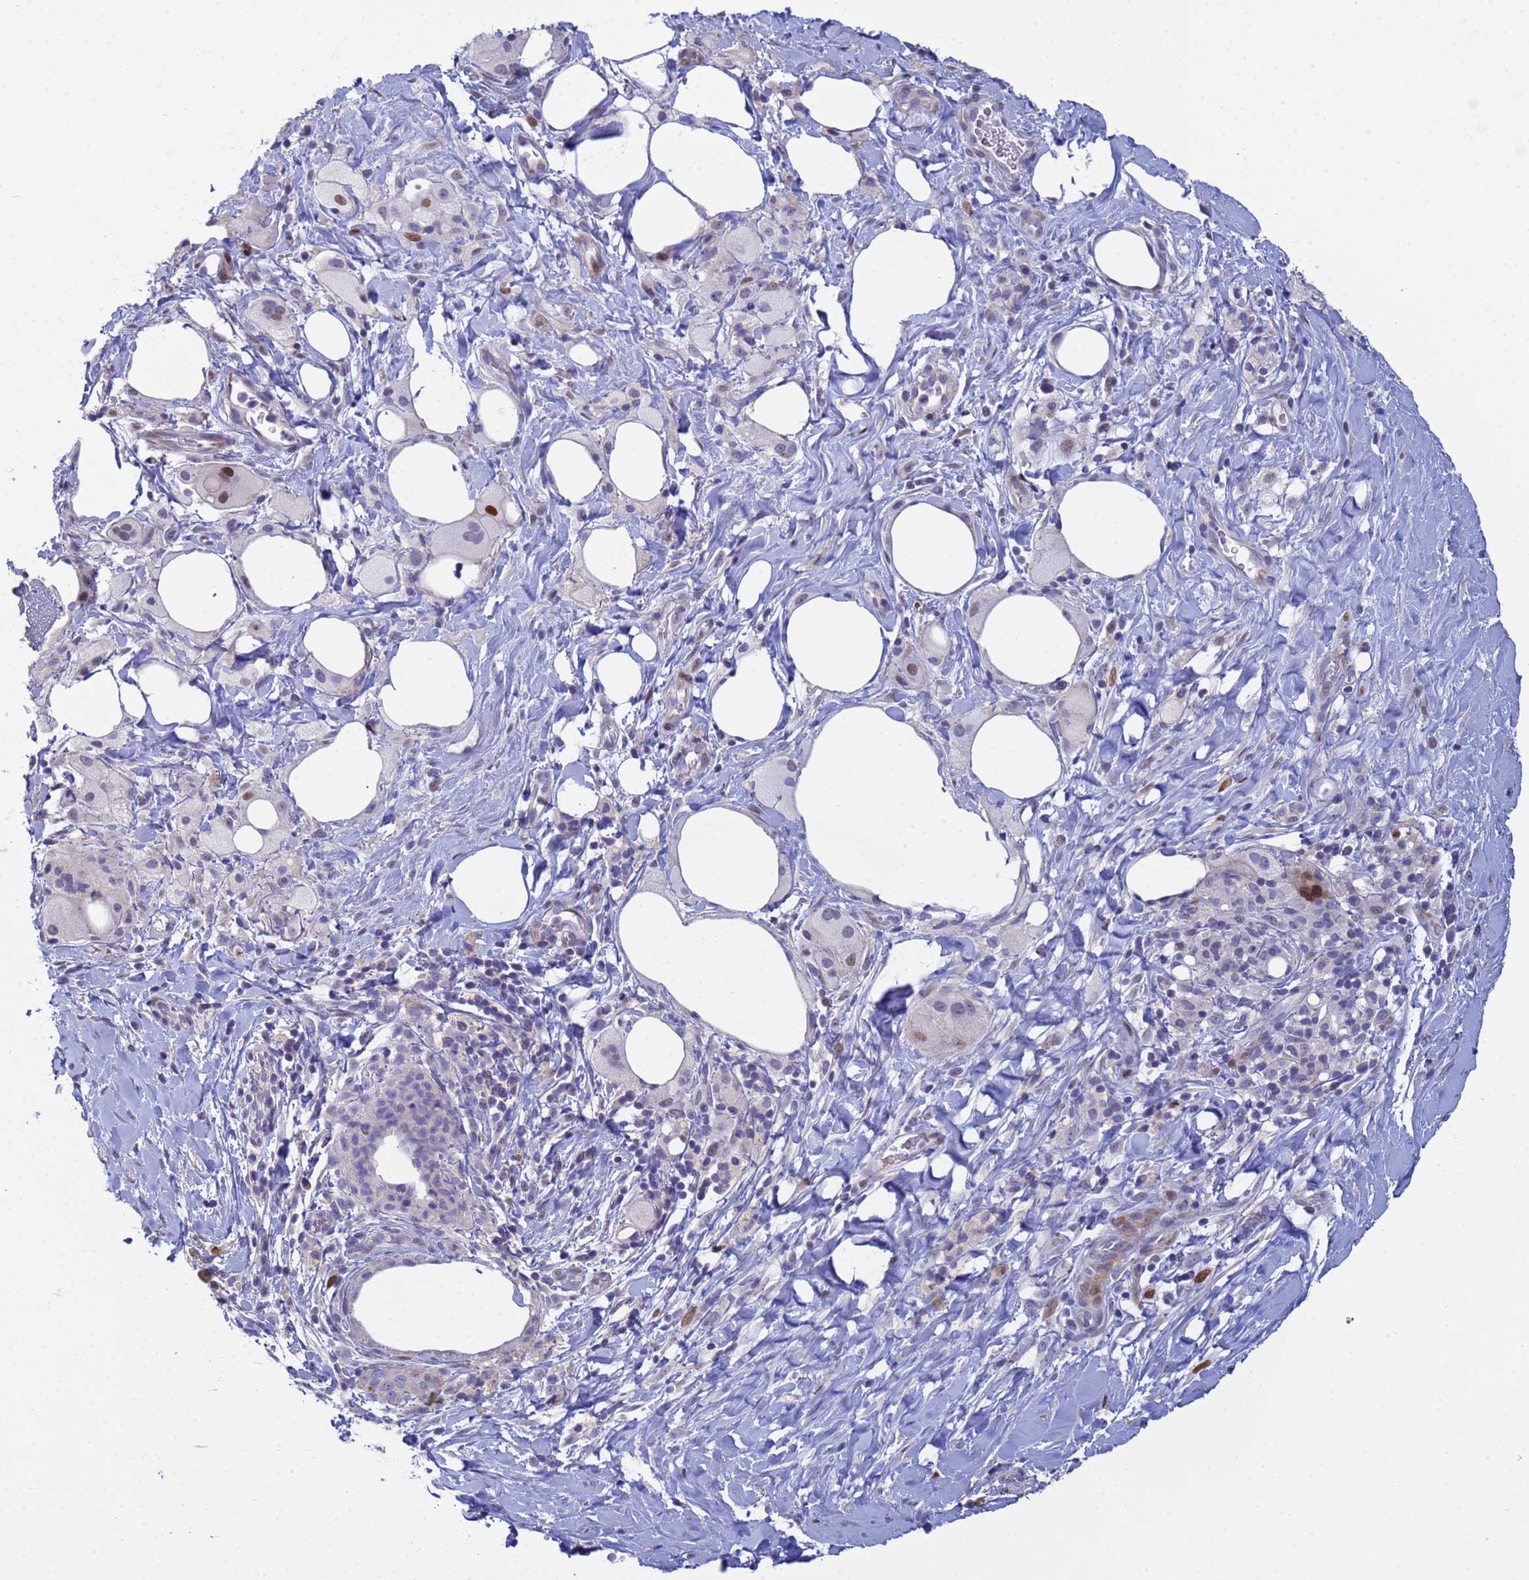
{"staining": {"intensity": "strong", "quantity": "<25%", "location": "nuclear"}, "tissue": "pancreatic cancer", "cell_type": "Tumor cells", "image_type": "cancer", "snomed": [{"axis": "morphology", "description": "Adenocarcinoma, NOS"}, {"axis": "topography", "description": "Pancreas"}], "caption": "Adenocarcinoma (pancreatic) stained with a brown dye exhibits strong nuclear positive positivity in about <25% of tumor cells.", "gene": "PPP6R1", "patient": {"sex": "male", "age": 58}}